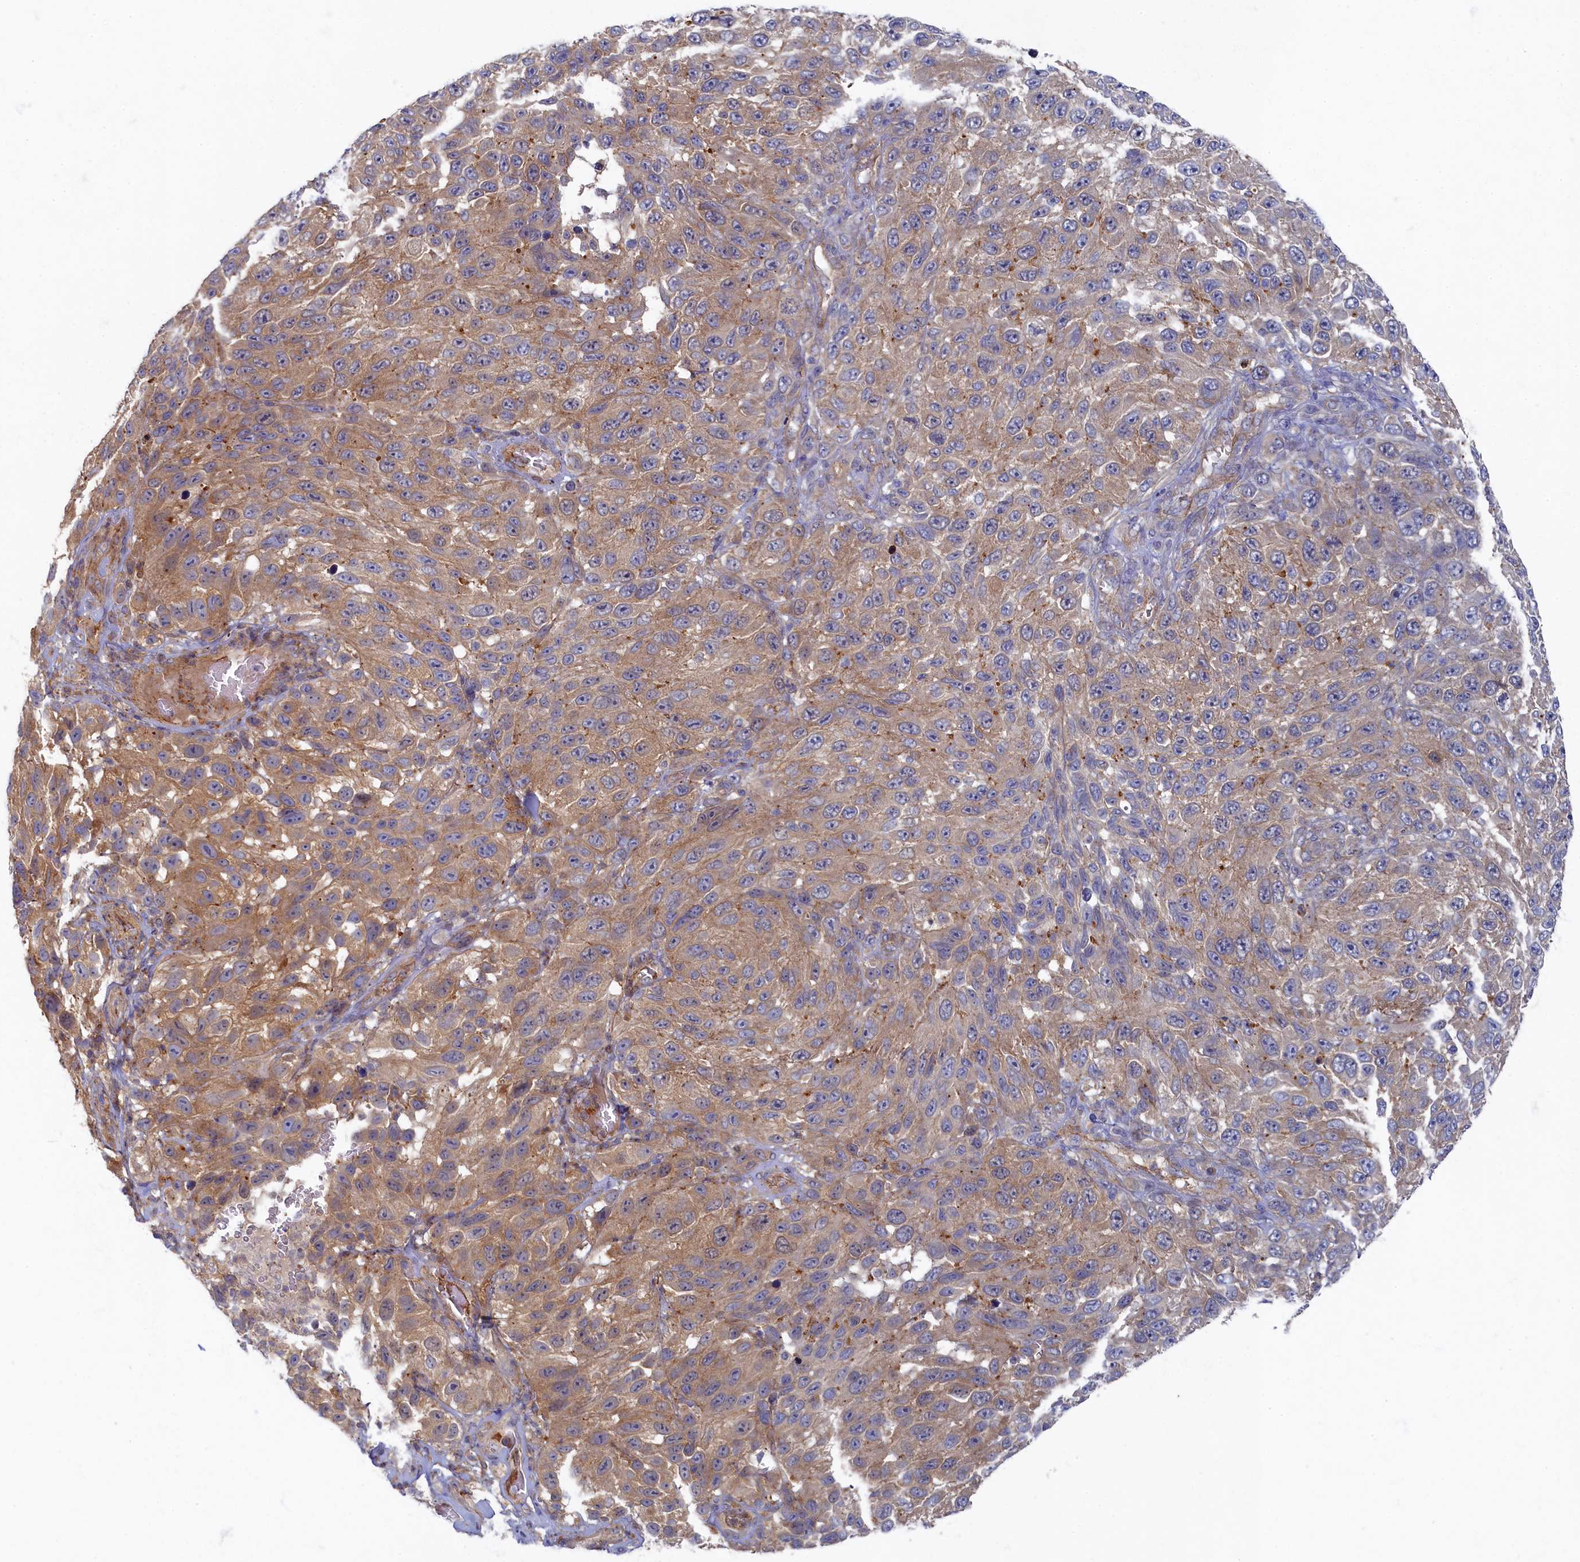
{"staining": {"intensity": "weak", "quantity": "25%-75%", "location": "cytoplasmic/membranous"}, "tissue": "melanoma", "cell_type": "Tumor cells", "image_type": "cancer", "snomed": [{"axis": "morphology", "description": "Malignant melanoma, NOS"}, {"axis": "topography", "description": "Skin"}], "caption": "Immunohistochemistry (IHC) of human malignant melanoma exhibits low levels of weak cytoplasmic/membranous expression in approximately 25%-75% of tumor cells. The protein is stained brown, and the nuclei are stained in blue (DAB IHC with brightfield microscopy, high magnification).", "gene": "PSMG2", "patient": {"sex": "female", "age": 96}}